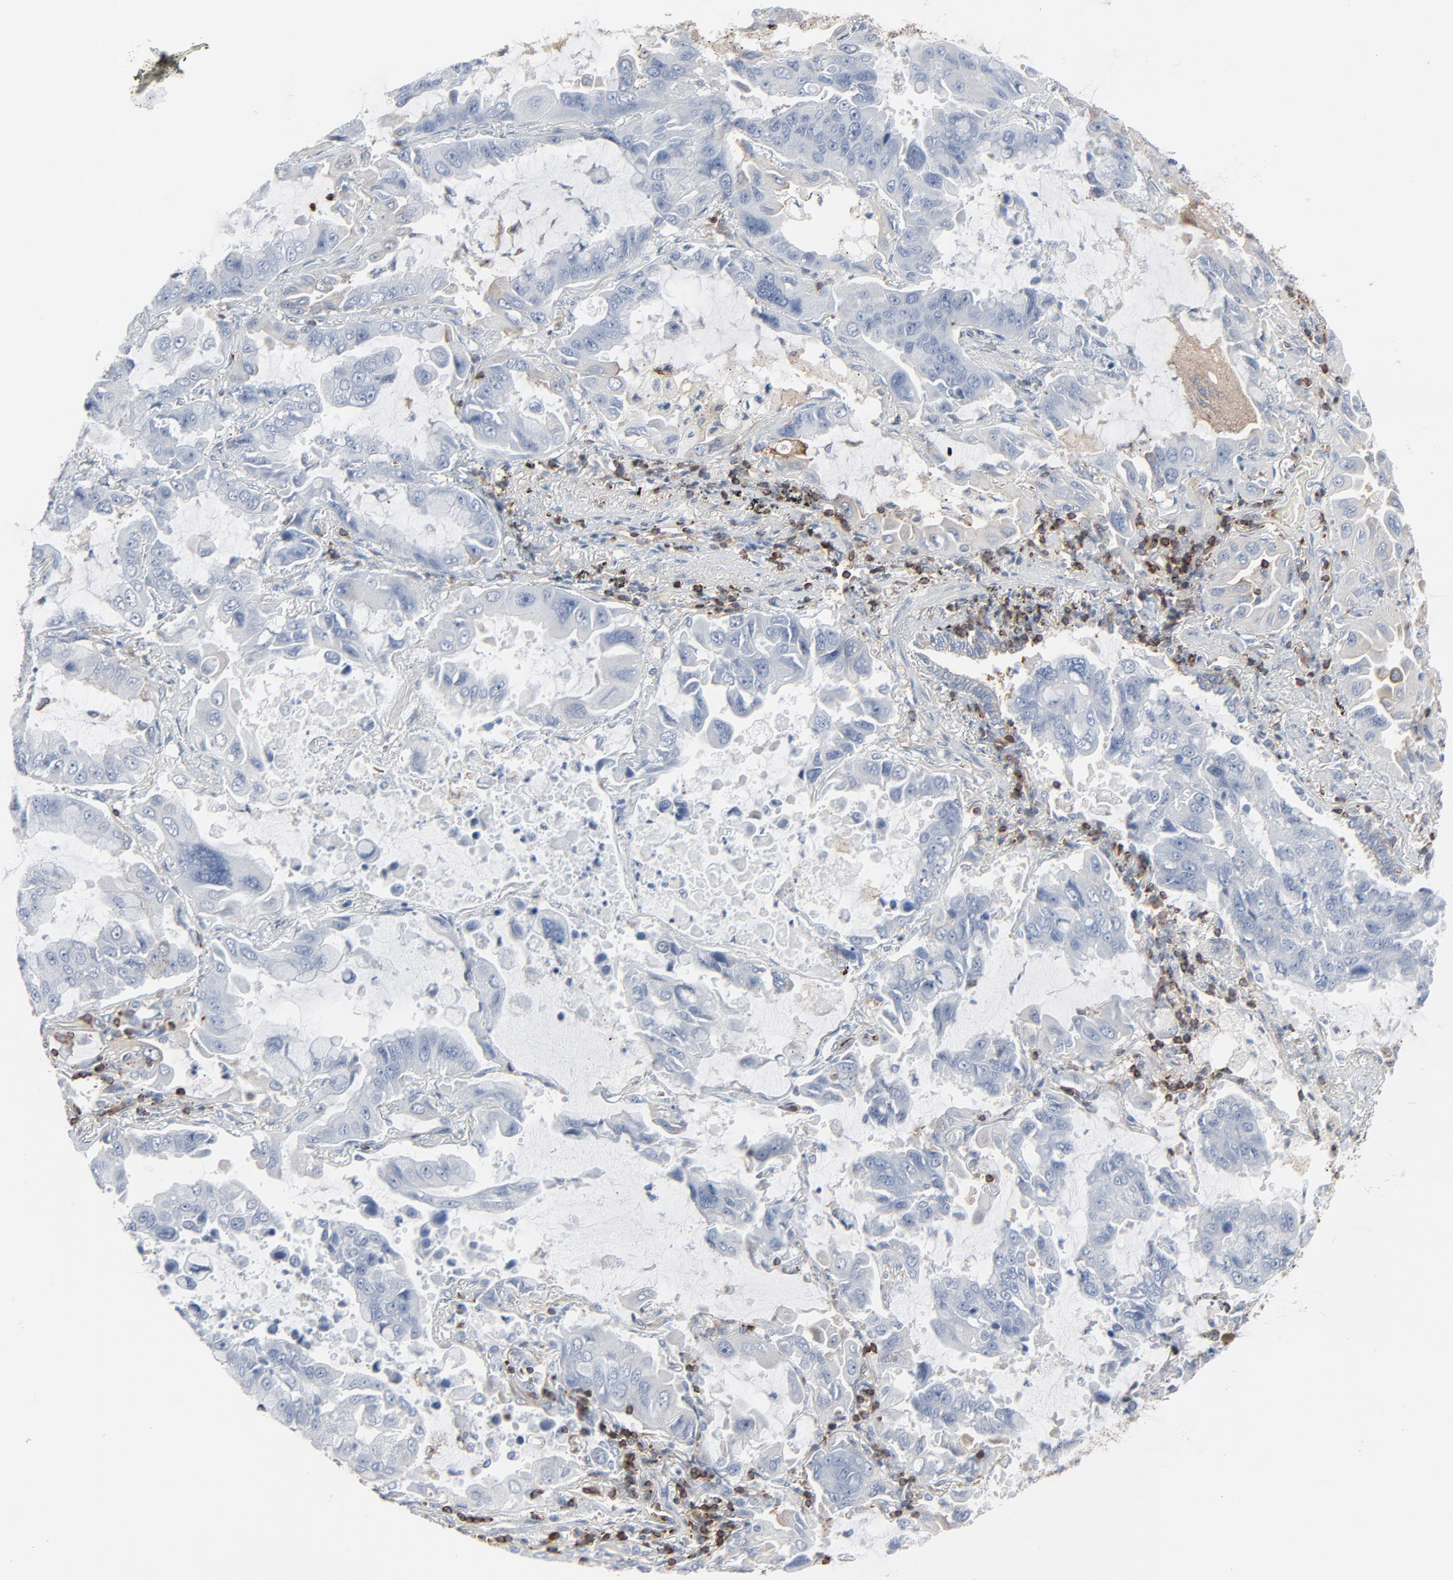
{"staining": {"intensity": "negative", "quantity": "none", "location": "none"}, "tissue": "lung cancer", "cell_type": "Tumor cells", "image_type": "cancer", "snomed": [{"axis": "morphology", "description": "Adenocarcinoma, NOS"}, {"axis": "topography", "description": "Lung"}], "caption": "Tumor cells are negative for brown protein staining in lung cancer (adenocarcinoma).", "gene": "OPTN", "patient": {"sex": "male", "age": 64}}